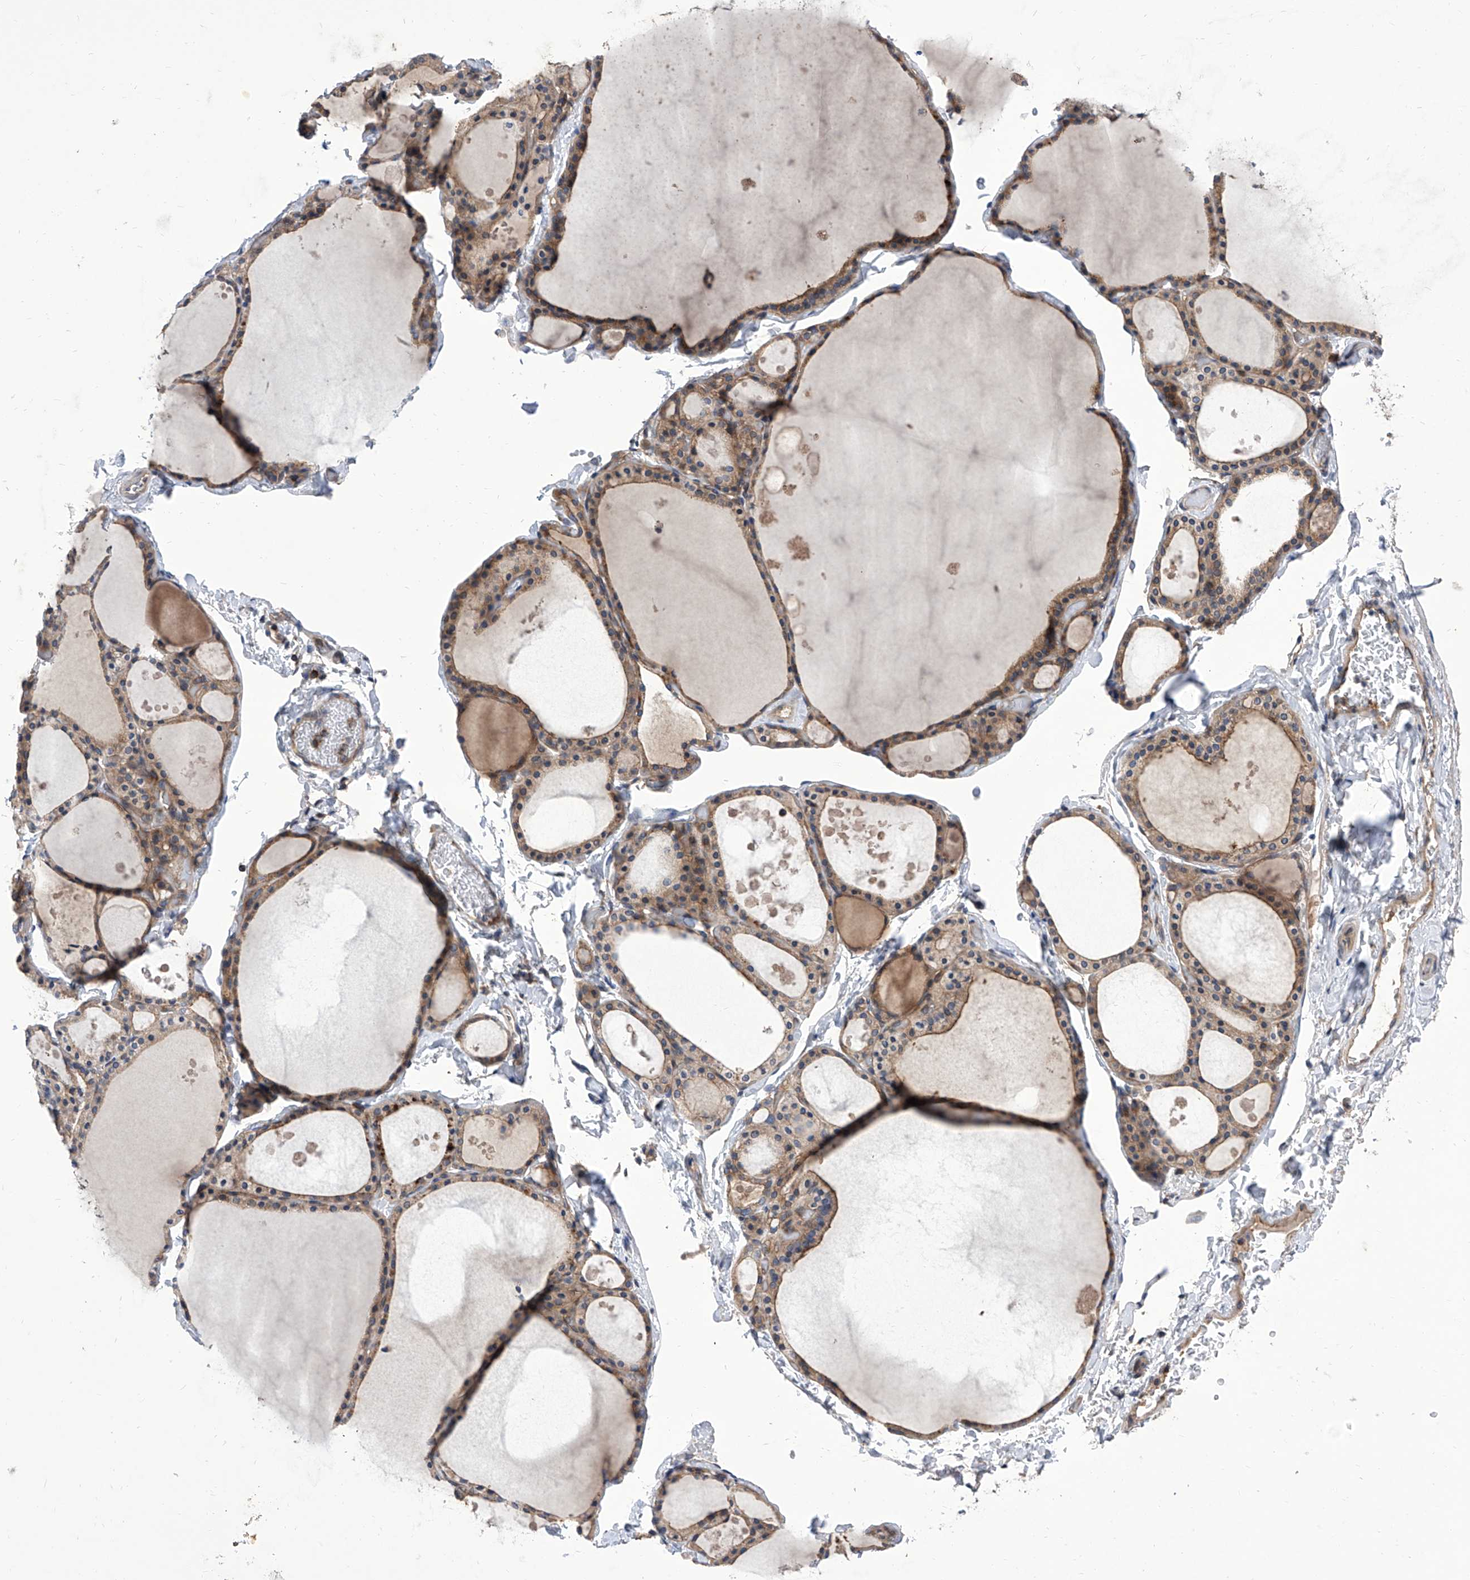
{"staining": {"intensity": "moderate", "quantity": ">75%", "location": "cytoplasmic/membranous"}, "tissue": "thyroid gland", "cell_type": "Glandular cells", "image_type": "normal", "snomed": [{"axis": "morphology", "description": "Normal tissue, NOS"}, {"axis": "topography", "description": "Thyroid gland"}], "caption": "Immunohistochemical staining of normal human thyroid gland reveals moderate cytoplasmic/membranous protein expression in about >75% of glandular cells. (brown staining indicates protein expression, while blue staining denotes nuclei).", "gene": "TJAP1", "patient": {"sex": "male", "age": 56}}